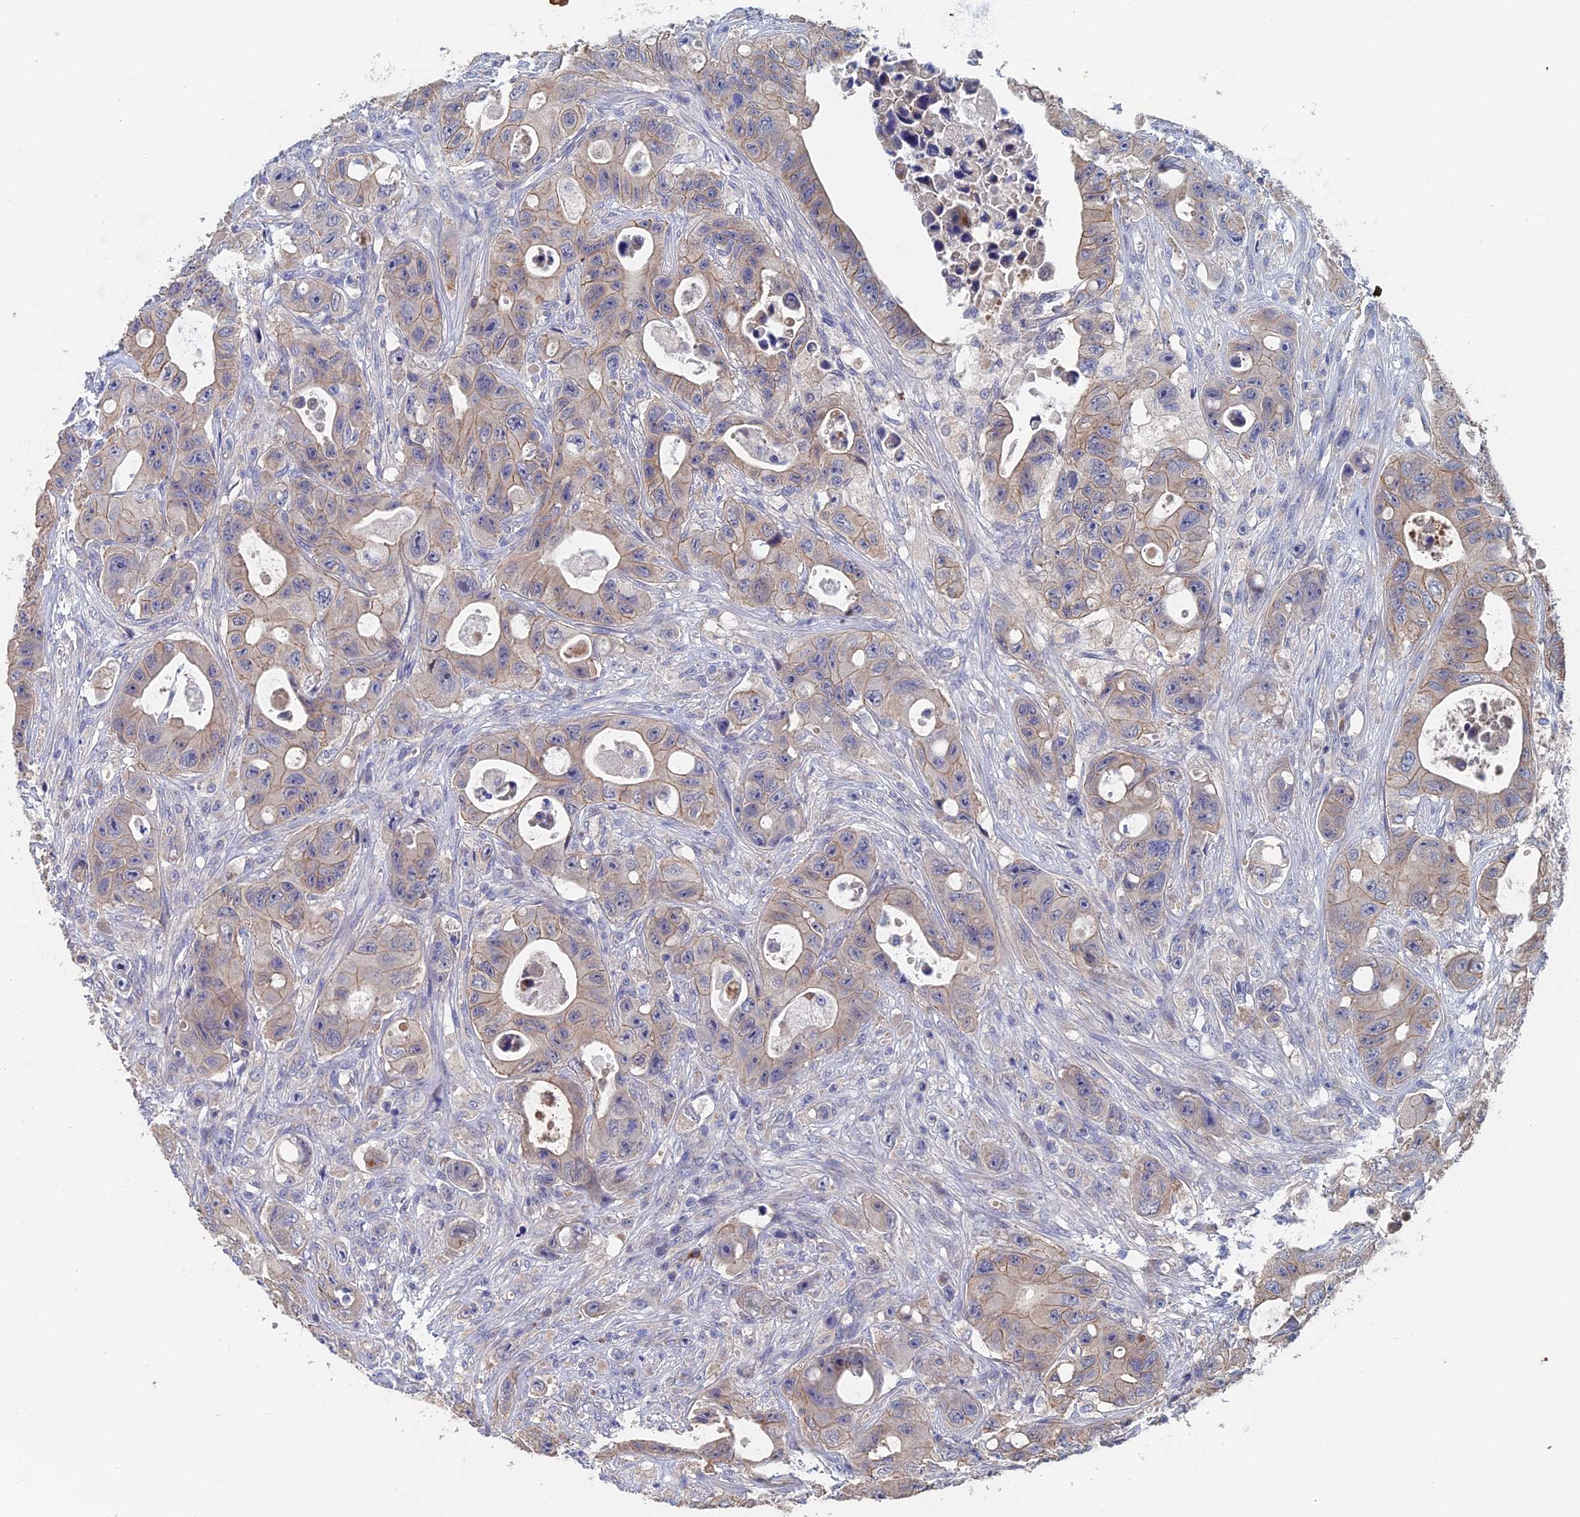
{"staining": {"intensity": "weak", "quantity": "25%-75%", "location": "cytoplasmic/membranous"}, "tissue": "colorectal cancer", "cell_type": "Tumor cells", "image_type": "cancer", "snomed": [{"axis": "morphology", "description": "Adenocarcinoma, NOS"}, {"axis": "topography", "description": "Colon"}], "caption": "Immunohistochemistry photomicrograph of human colorectal adenocarcinoma stained for a protein (brown), which shows low levels of weak cytoplasmic/membranous expression in approximately 25%-75% of tumor cells.", "gene": "SLC33A1", "patient": {"sex": "female", "age": 46}}